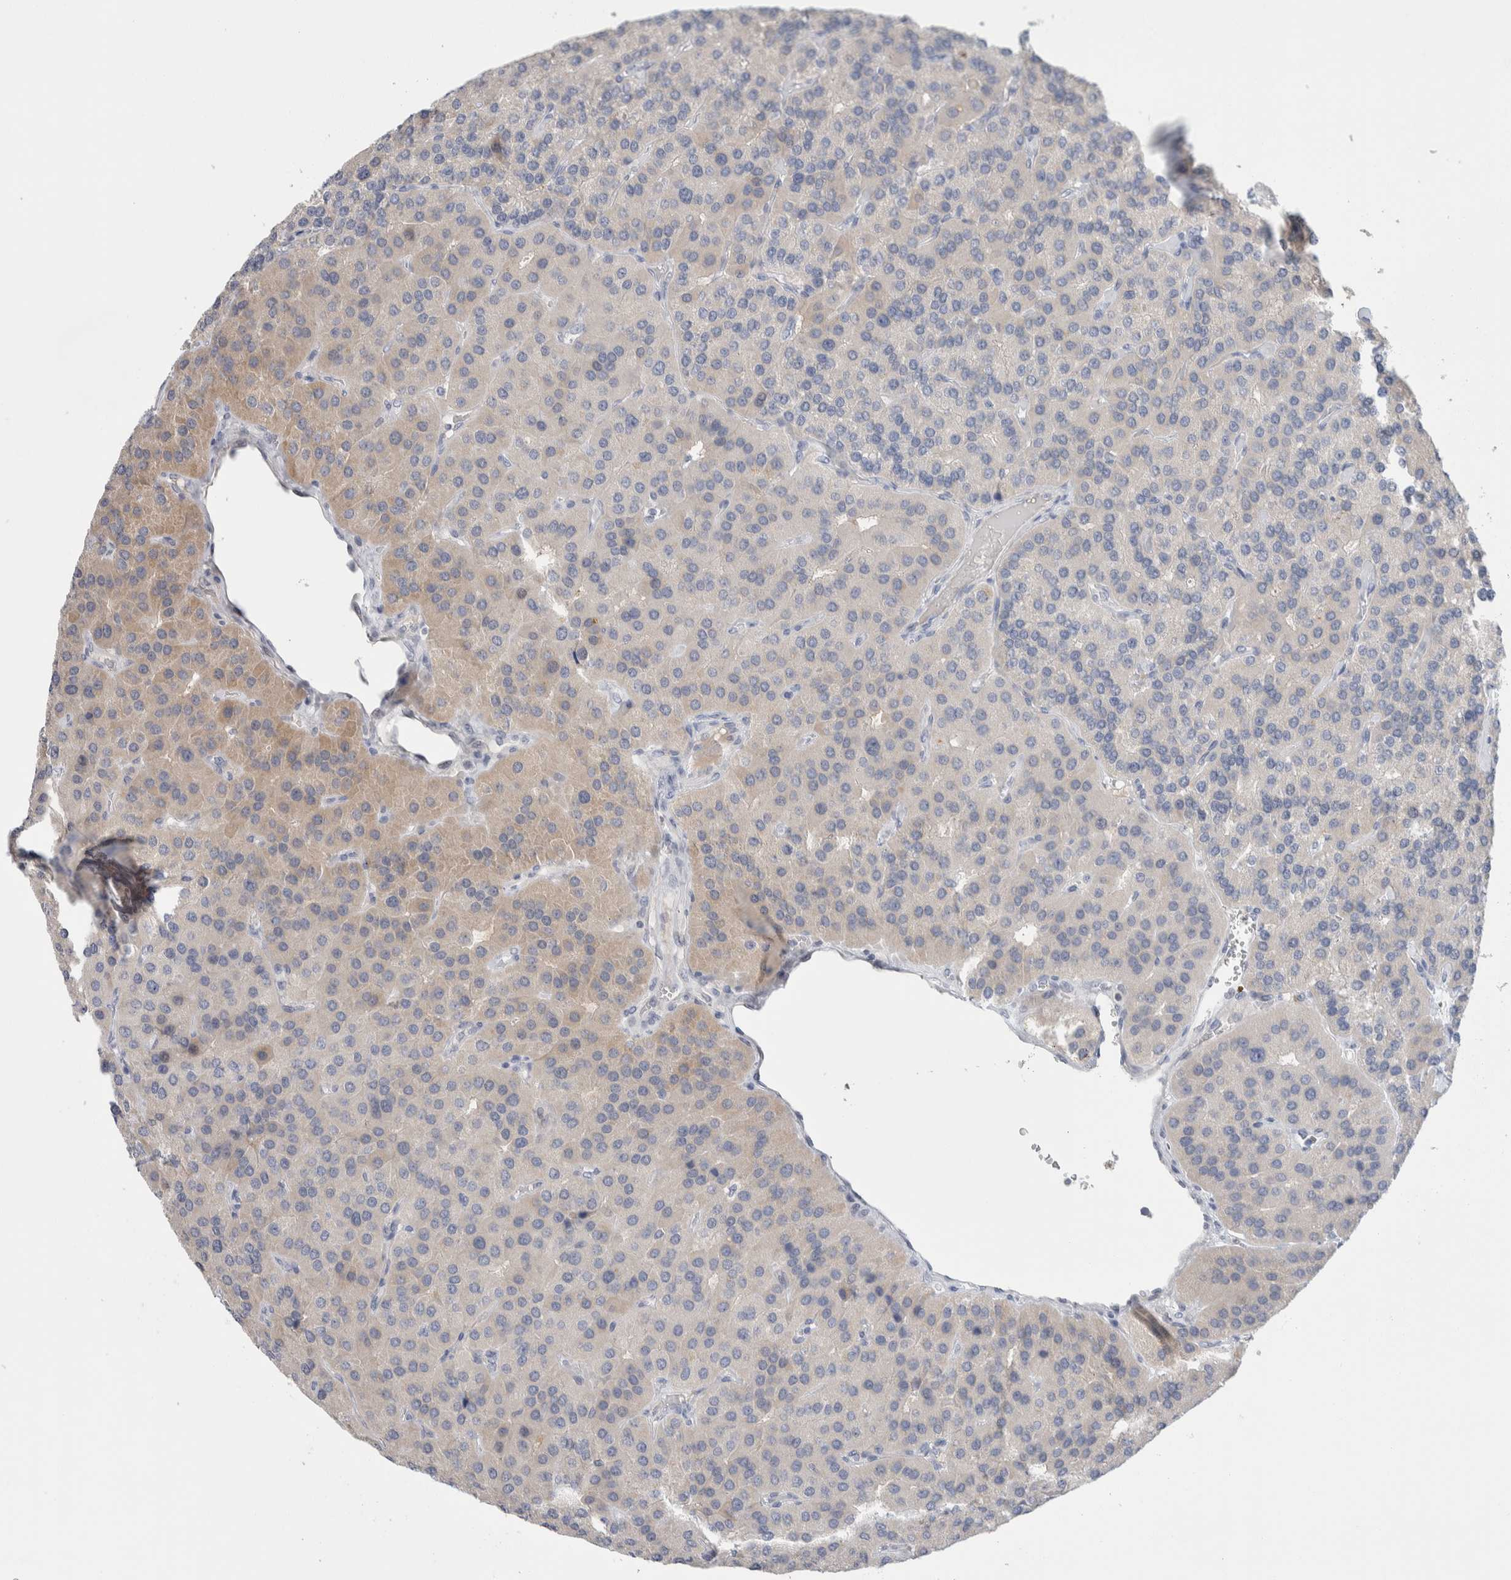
{"staining": {"intensity": "weak", "quantity": "25%-75%", "location": "cytoplasmic/membranous"}, "tissue": "parathyroid gland", "cell_type": "Glandular cells", "image_type": "normal", "snomed": [{"axis": "morphology", "description": "Normal tissue, NOS"}, {"axis": "morphology", "description": "Adenoma, NOS"}, {"axis": "topography", "description": "Parathyroid gland"}], "caption": "Immunohistochemistry (IHC) (DAB (3,3'-diaminobenzidine)) staining of unremarkable human parathyroid gland displays weak cytoplasmic/membranous protein expression in about 25%-75% of glandular cells.", "gene": "DNAJB6", "patient": {"sex": "female", "age": 86}}